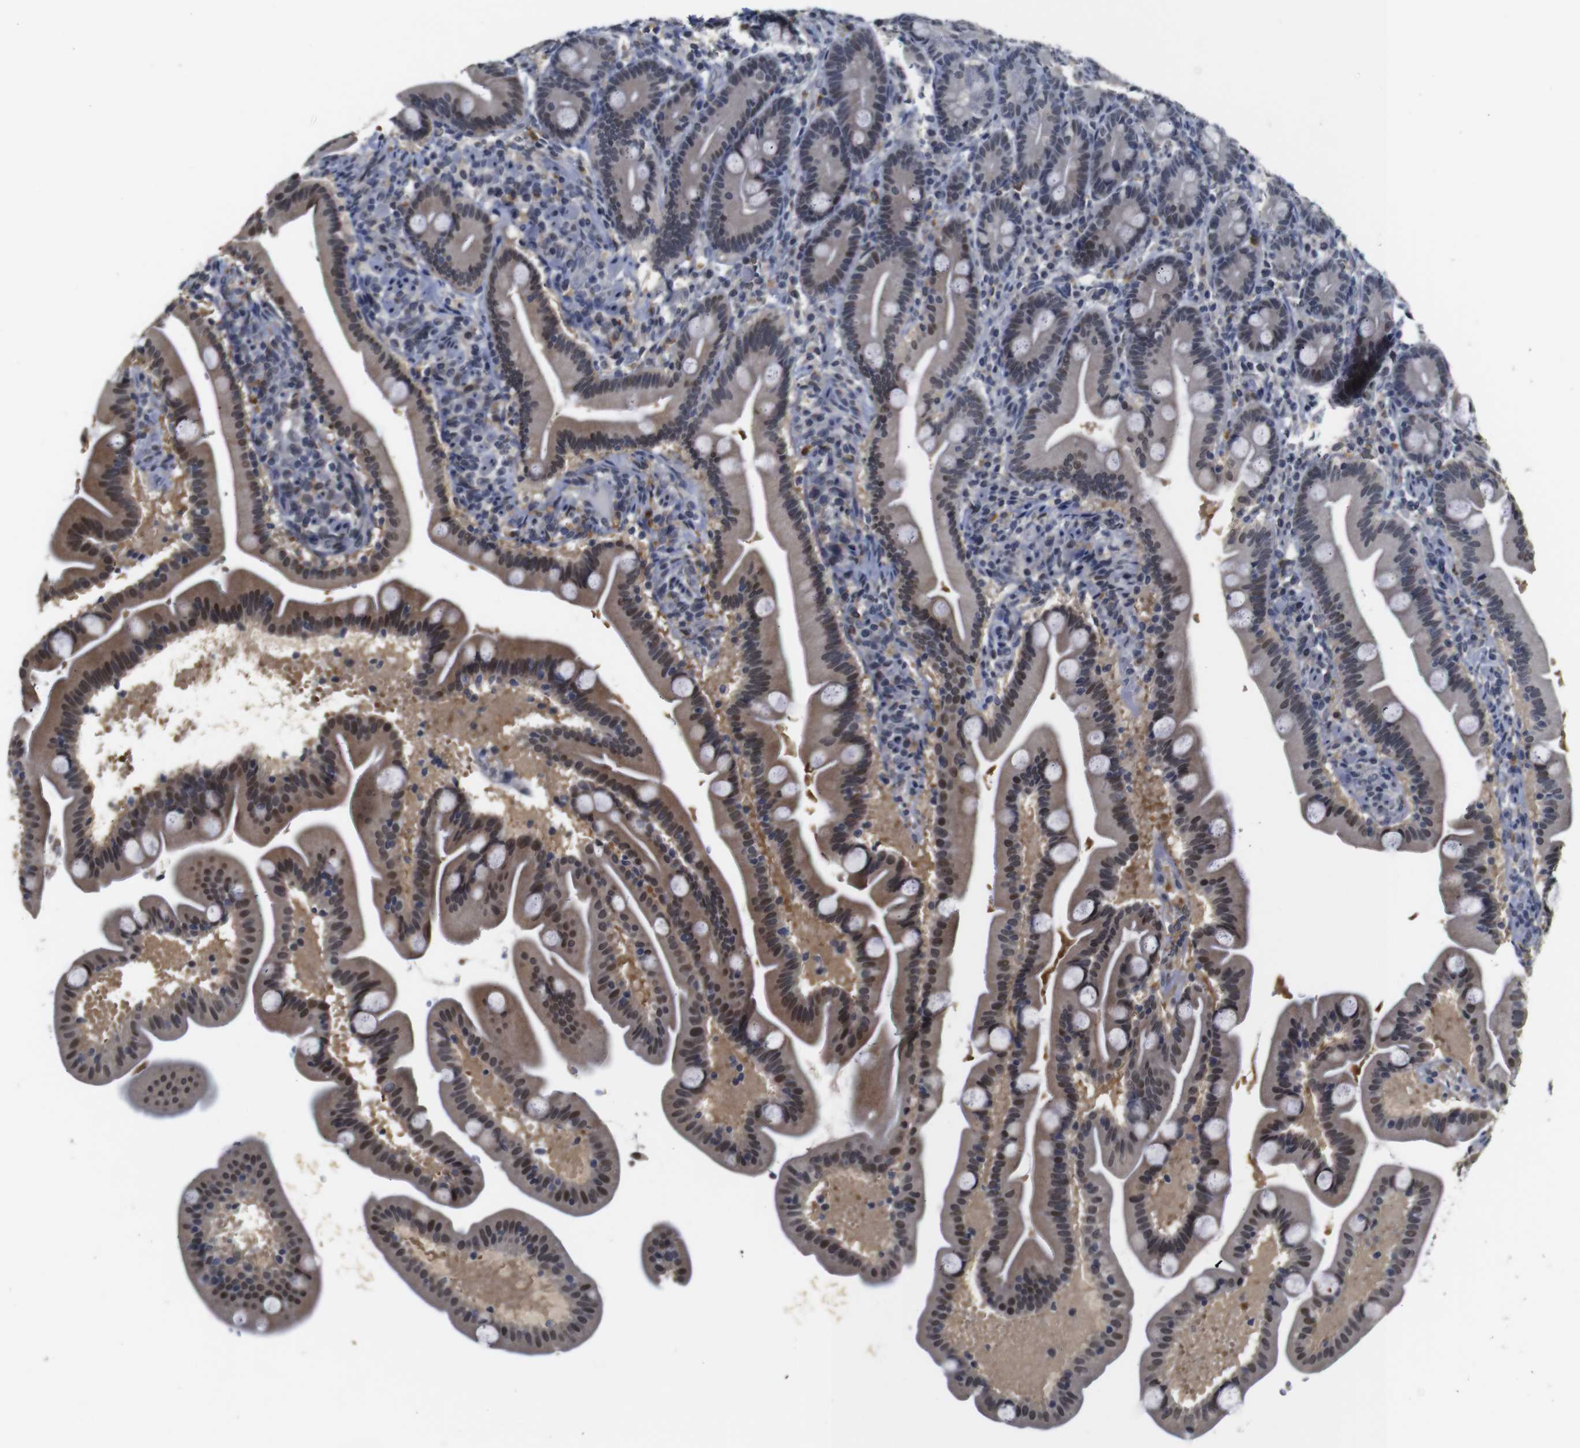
{"staining": {"intensity": "weak", "quantity": "25%-75%", "location": "cytoplasmic/membranous,nuclear"}, "tissue": "duodenum", "cell_type": "Glandular cells", "image_type": "normal", "snomed": [{"axis": "morphology", "description": "Normal tissue, NOS"}, {"axis": "topography", "description": "Duodenum"}], "caption": "Duodenum stained for a protein demonstrates weak cytoplasmic/membranous,nuclear positivity in glandular cells. (Stains: DAB in brown, nuclei in blue, Microscopy: brightfield microscopy at high magnification).", "gene": "NTRK3", "patient": {"sex": "male", "age": 54}}